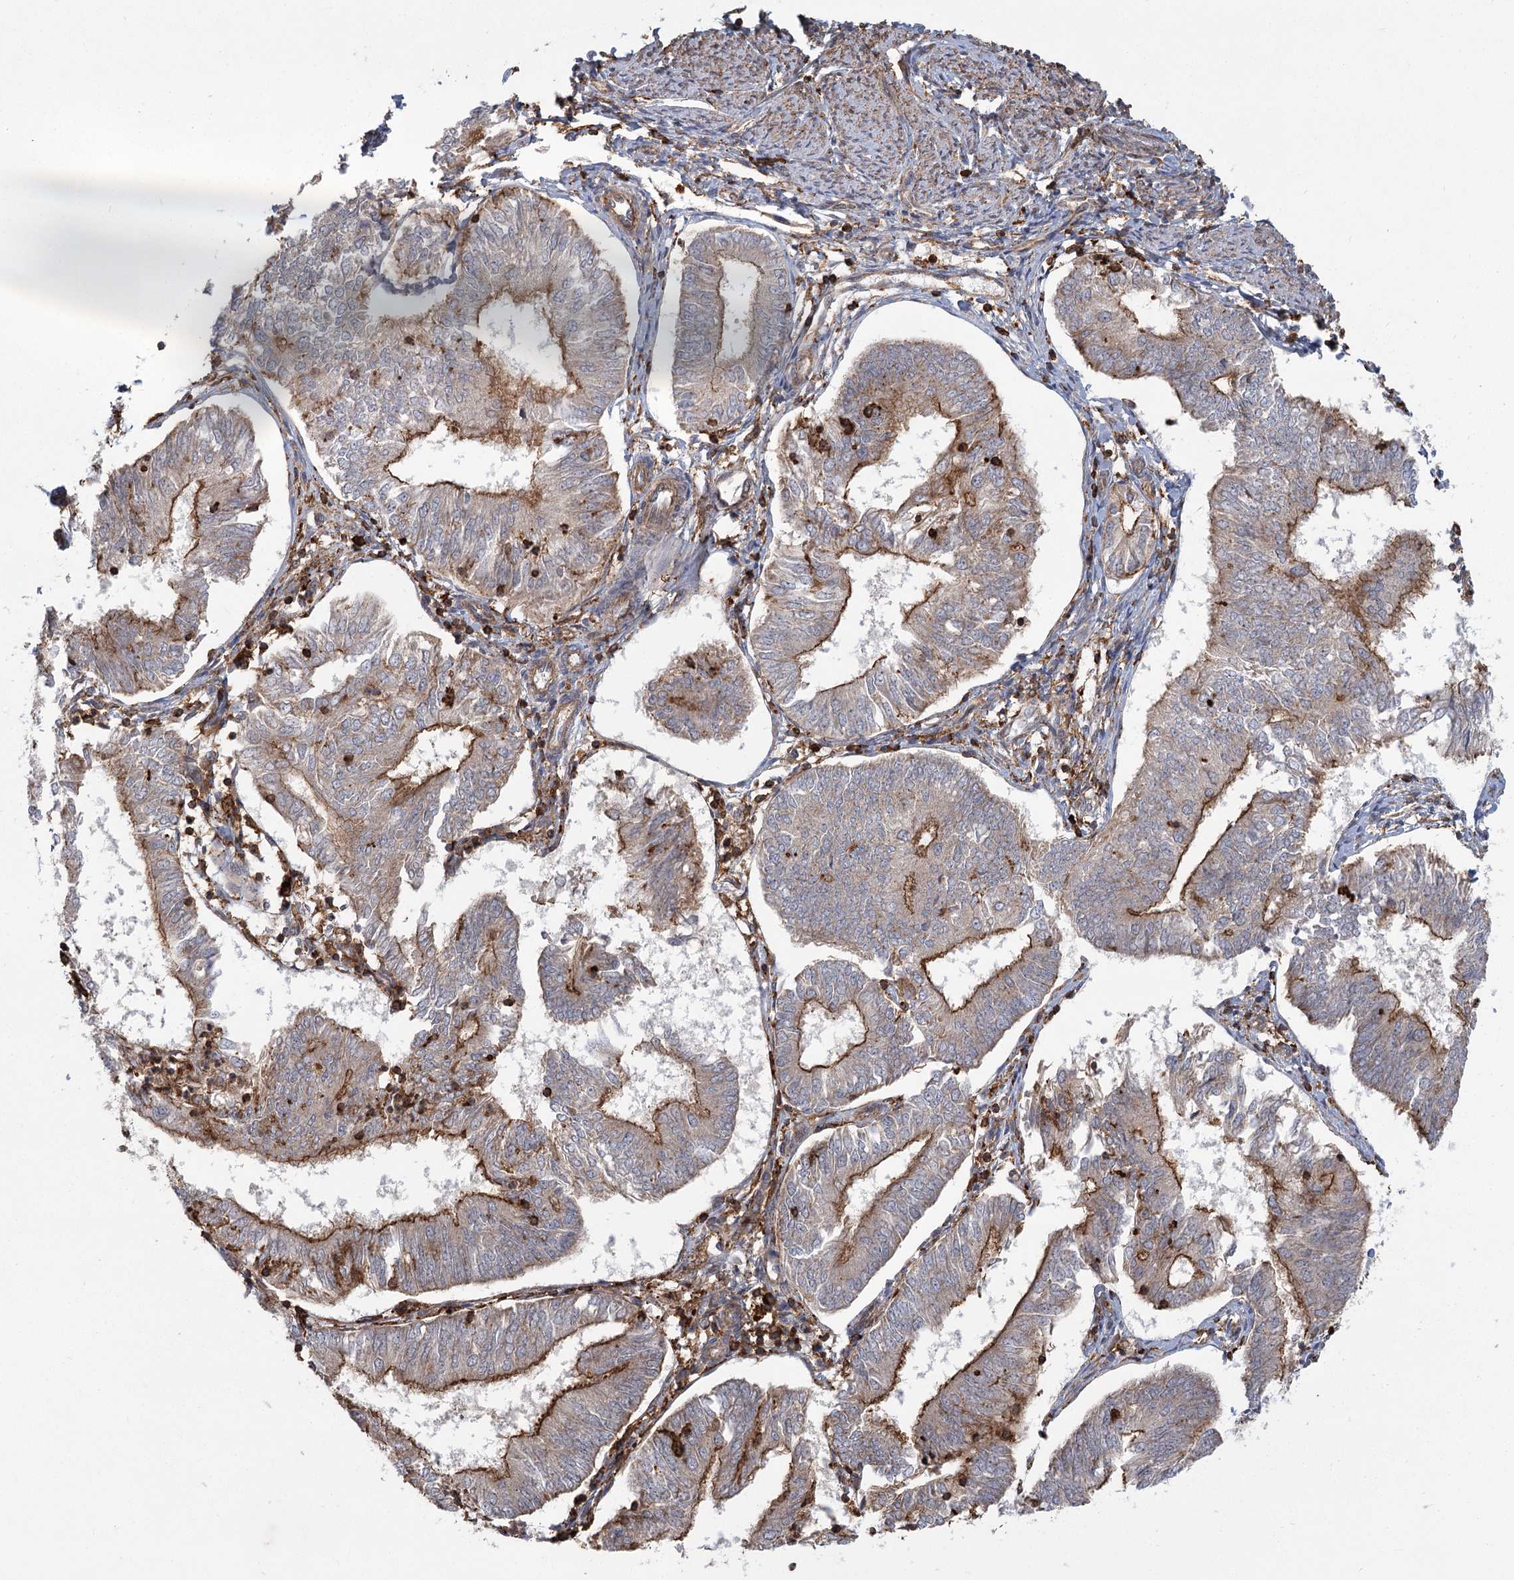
{"staining": {"intensity": "strong", "quantity": "25%-75%", "location": "cytoplasmic/membranous"}, "tissue": "endometrial cancer", "cell_type": "Tumor cells", "image_type": "cancer", "snomed": [{"axis": "morphology", "description": "Adenocarcinoma, NOS"}, {"axis": "topography", "description": "Endometrium"}], "caption": "This micrograph displays IHC staining of human adenocarcinoma (endometrial), with high strong cytoplasmic/membranous positivity in approximately 25%-75% of tumor cells.", "gene": "MEPE", "patient": {"sex": "female", "age": 58}}